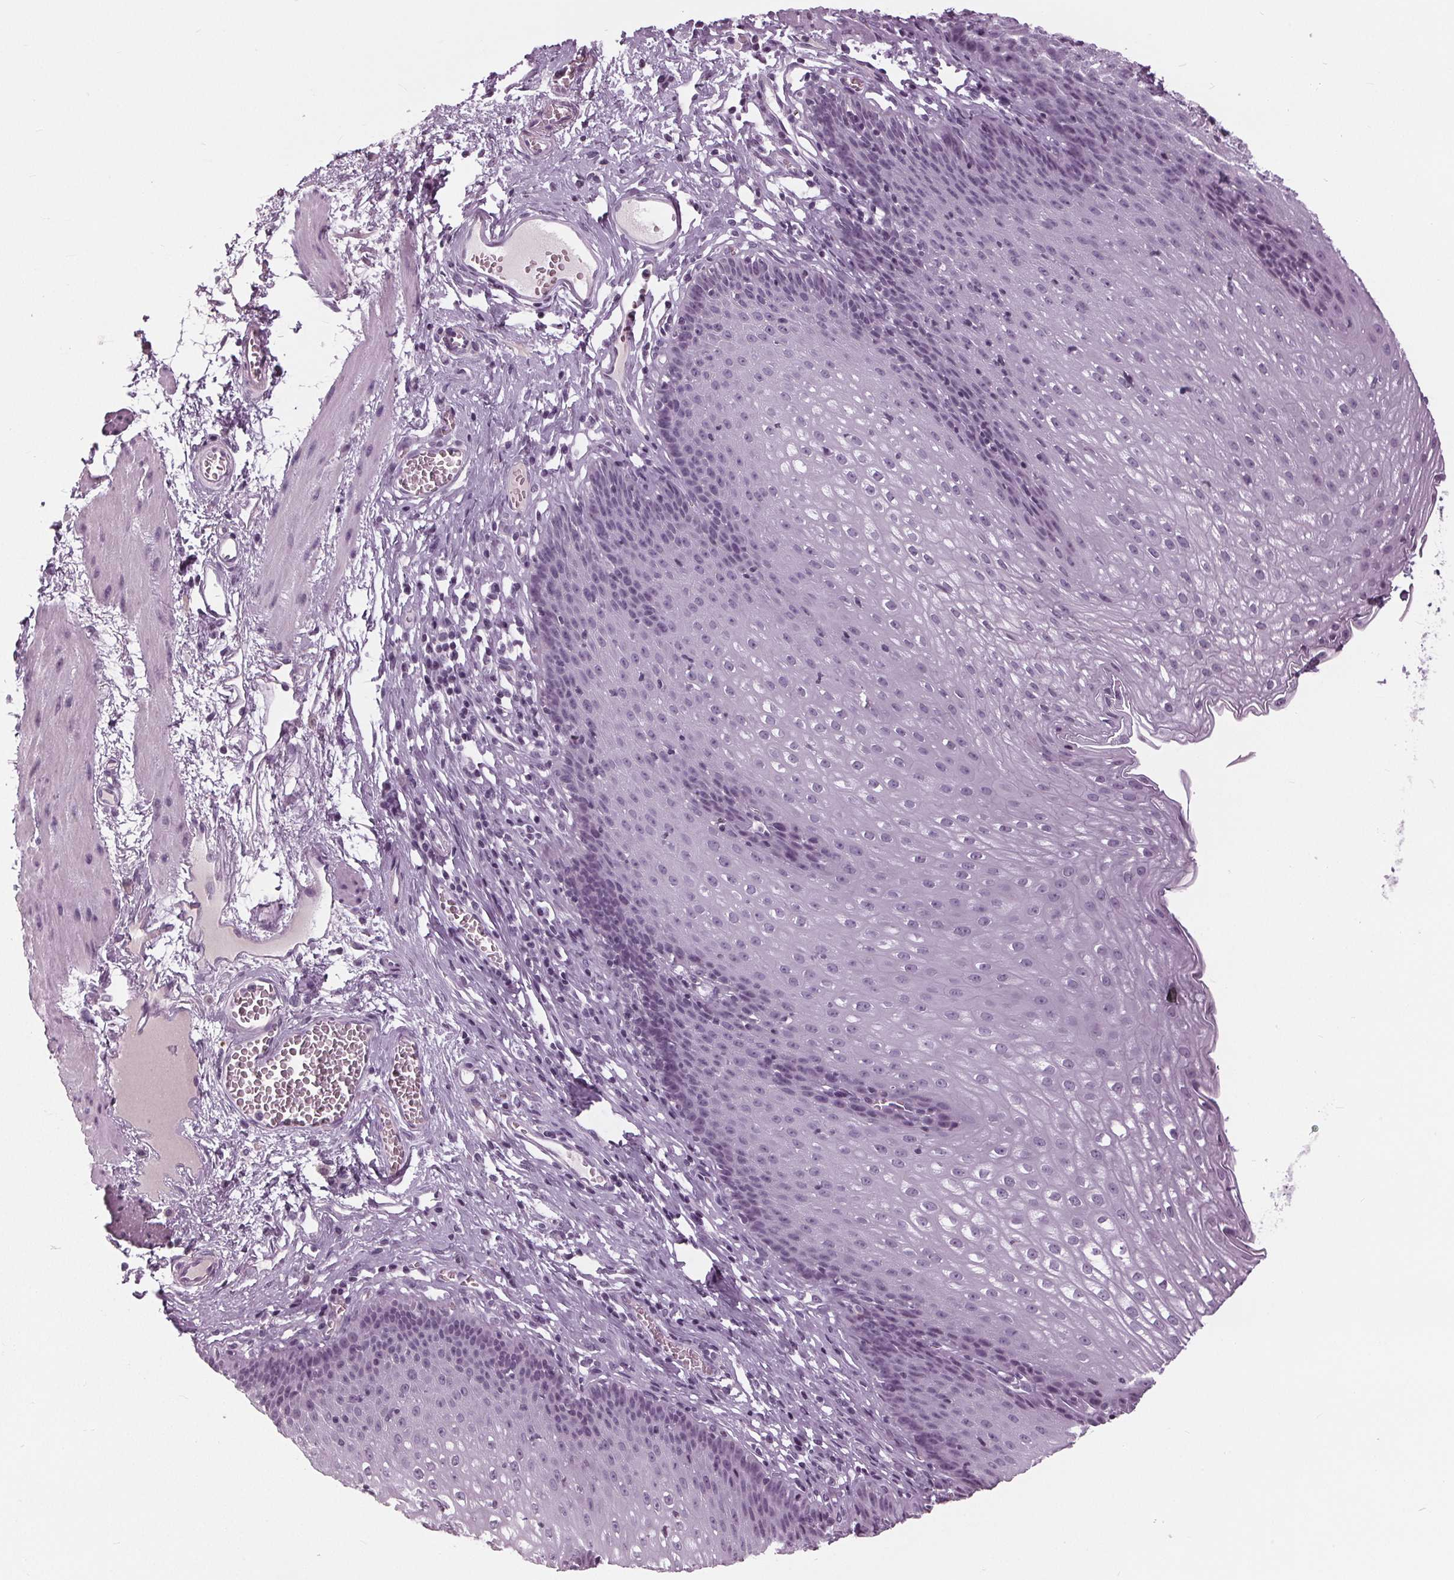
{"staining": {"intensity": "negative", "quantity": "none", "location": "none"}, "tissue": "esophagus", "cell_type": "Squamous epithelial cells", "image_type": "normal", "snomed": [{"axis": "morphology", "description": "Normal tissue, NOS"}, {"axis": "topography", "description": "Esophagus"}], "caption": "Photomicrograph shows no significant protein positivity in squamous epithelial cells of normal esophagus. Brightfield microscopy of immunohistochemistry stained with DAB (brown) and hematoxylin (blue), captured at high magnification.", "gene": "SLC9A4", "patient": {"sex": "male", "age": 72}}